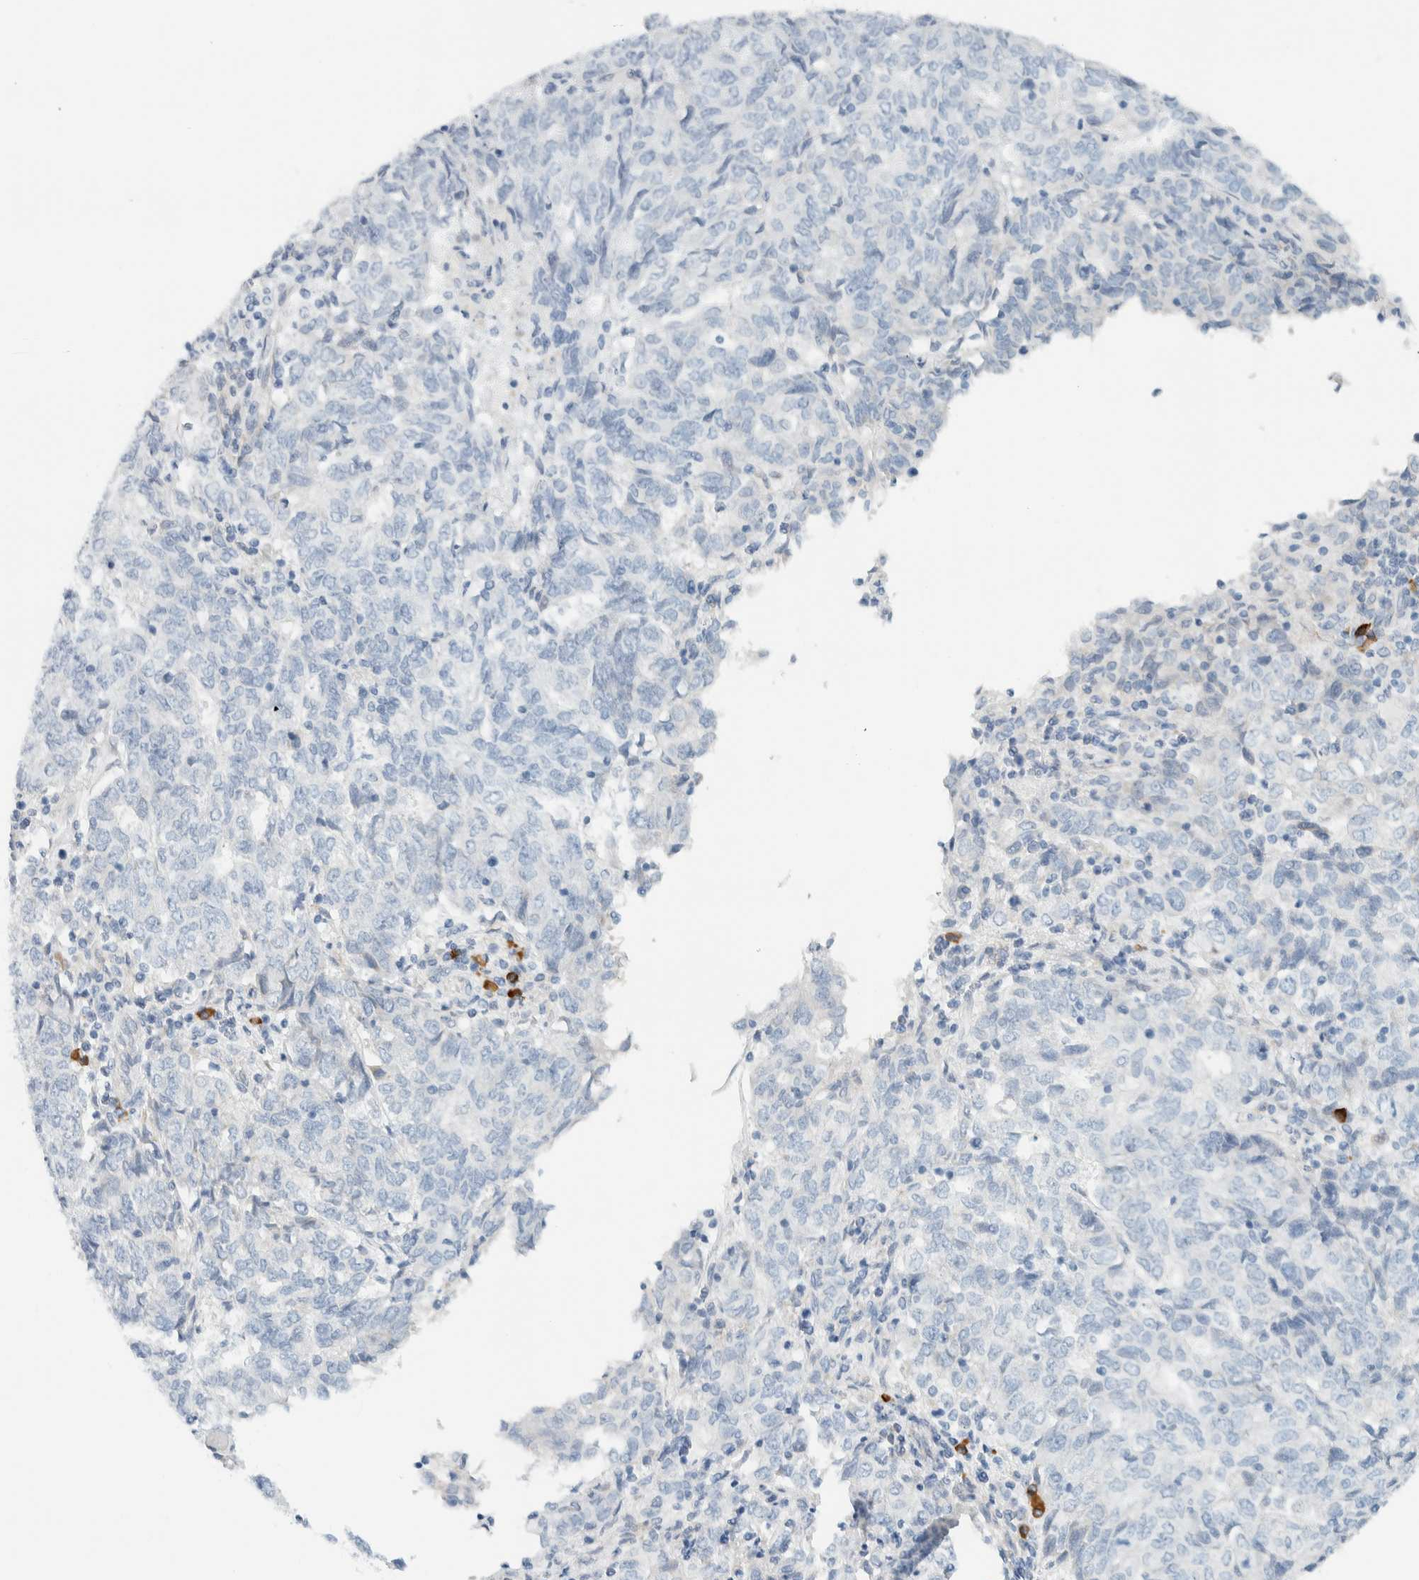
{"staining": {"intensity": "negative", "quantity": "none", "location": "none"}, "tissue": "endometrial cancer", "cell_type": "Tumor cells", "image_type": "cancer", "snomed": [{"axis": "morphology", "description": "Adenocarcinoma, NOS"}, {"axis": "topography", "description": "Endometrium"}], "caption": "DAB immunohistochemical staining of endometrial adenocarcinoma shows no significant expression in tumor cells. Brightfield microscopy of immunohistochemistry (IHC) stained with DAB (3,3'-diaminobenzidine) (brown) and hematoxylin (blue), captured at high magnification.", "gene": "ARHGAP27", "patient": {"sex": "female", "age": 80}}